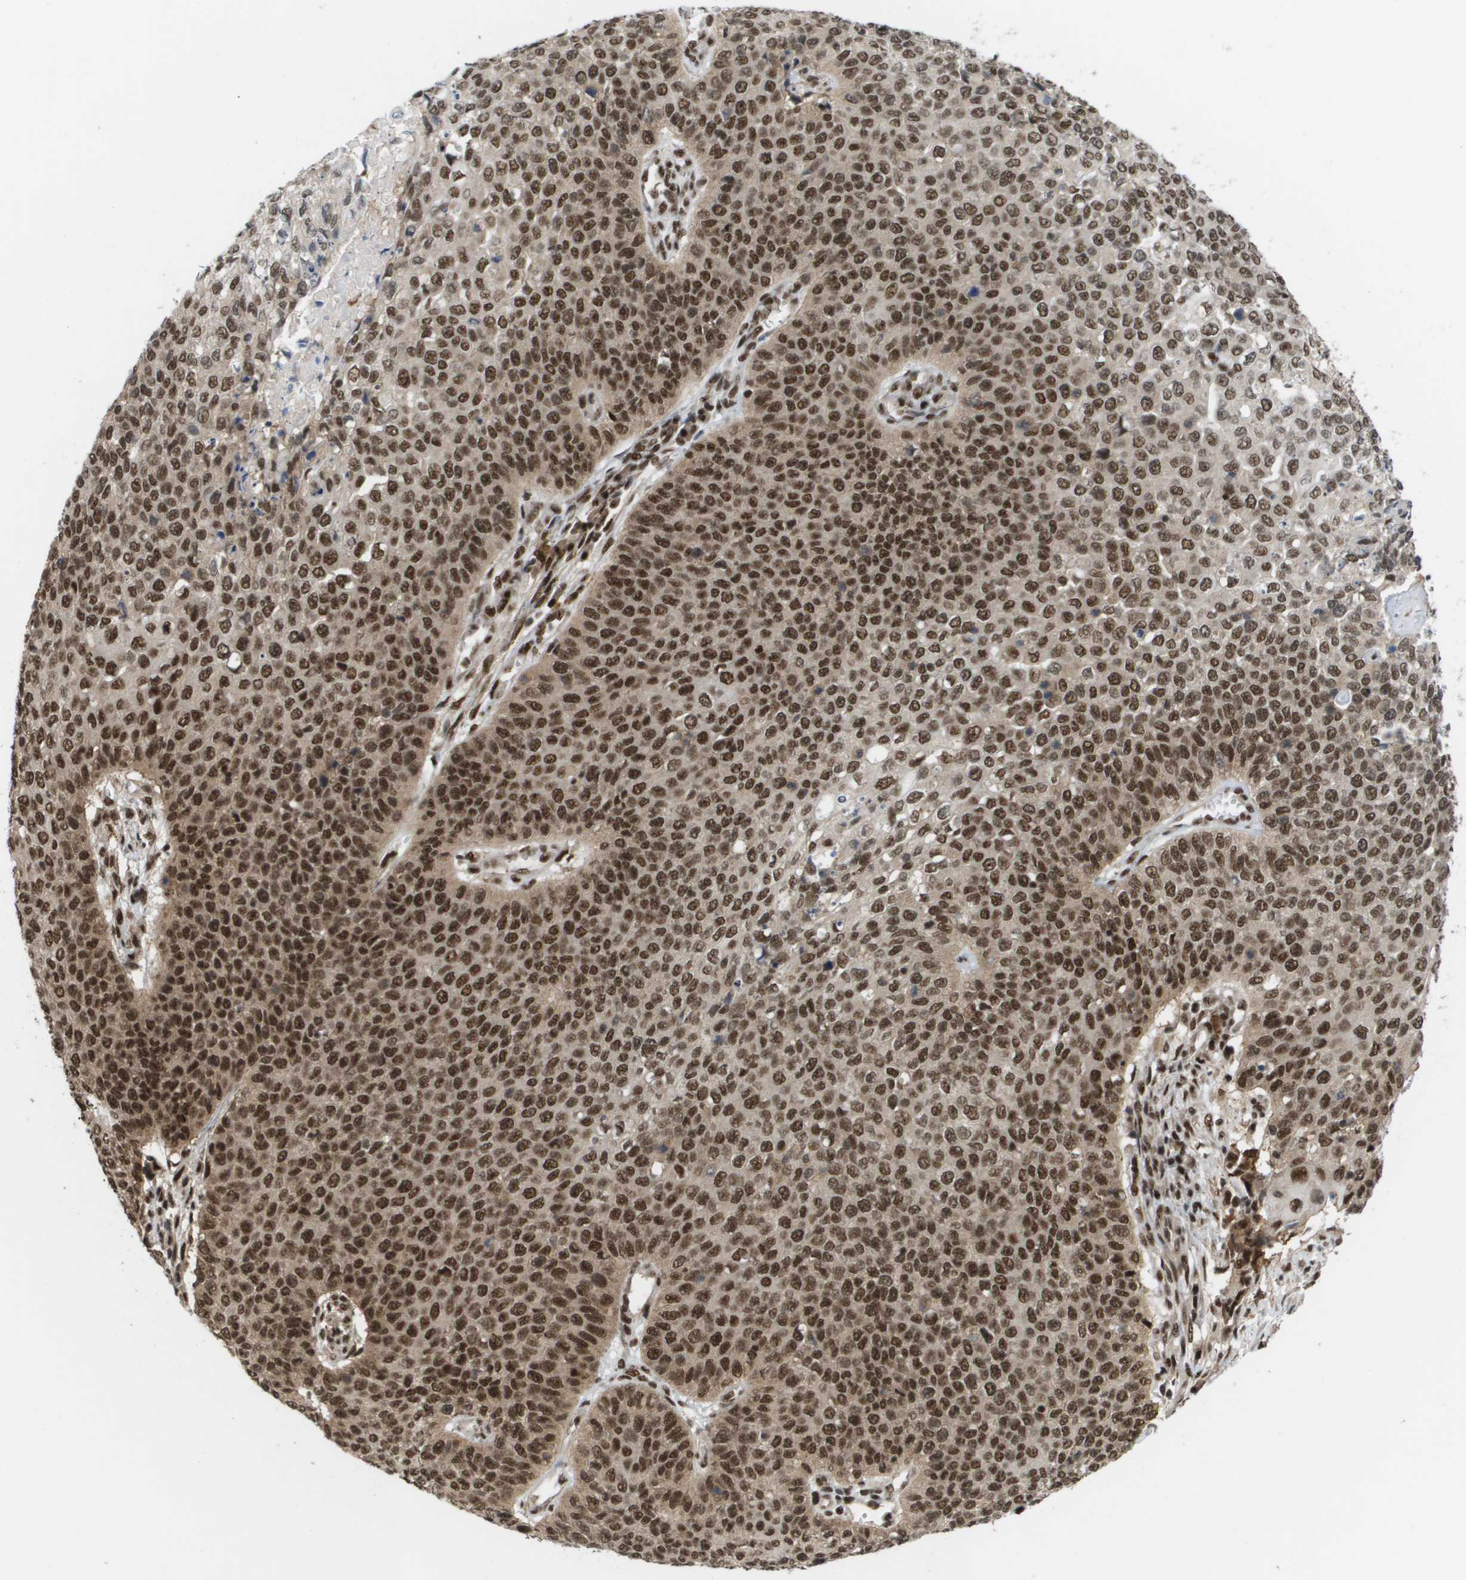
{"staining": {"intensity": "strong", "quantity": ">75%", "location": "cytoplasmic/membranous,nuclear"}, "tissue": "cervical cancer", "cell_type": "Tumor cells", "image_type": "cancer", "snomed": [{"axis": "morphology", "description": "Squamous cell carcinoma, NOS"}, {"axis": "topography", "description": "Cervix"}], "caption": "Immunohistochemistry (DAB) staining of human cervical cancer displays strong cytoplasmic/membranous and nuclear protein staining in approximately >75% of tumor cells. The staining was performed using DAB (3,3'-diaminobenzidine) to visualize the protein expression in brown, while the nuclei were stained in blue with hematoxylin (Magnification: 20x).", "gene": "PRCC", "patient": {"sex": "female", "age": 39}}